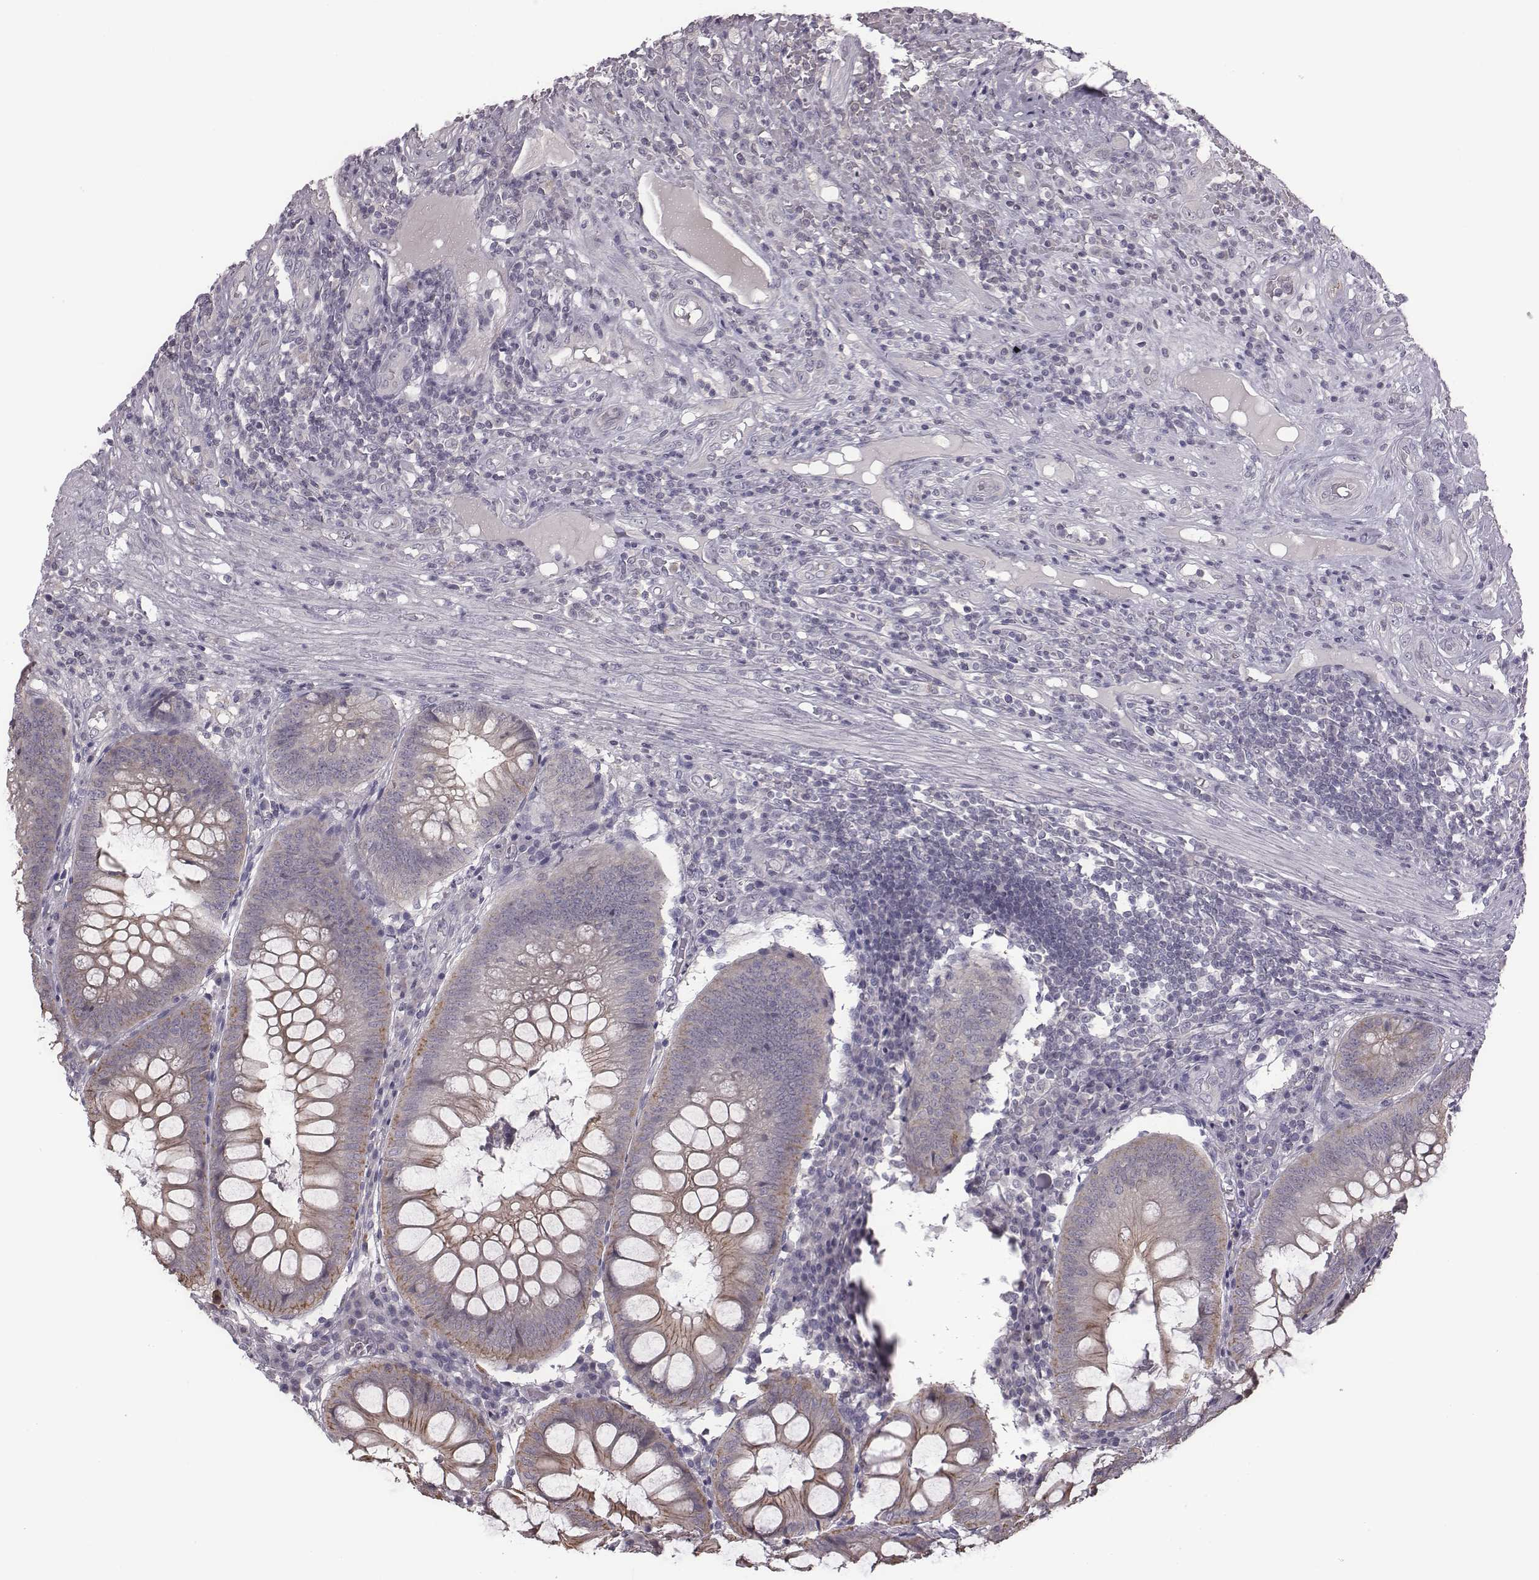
{"staining": {"intensity": "moderate", "quantity": ">75%", "location": "cytoplasmic/membranous"}, "tissue": "appendix", "cell_type": "Glandular cells", "image_type": "normal", "snomed": [{"axis": "morphology", "description": "Normal tissue, NOS"}, {"axis": "morphology", "description": "Inflammation, NOS"}, {"axis": "topography", "description": "Appendix"}], "caption": "A brown stain labels moderate cytoplasmic/membranous expression of a protein in glandular cells of benign appendix. Immunohistochemistry (ihc) stains the protein of interest in brown and the nuclei are stained blue.", "gene": "BICDL1", "patient": {"sex": "male", "age": 16}}